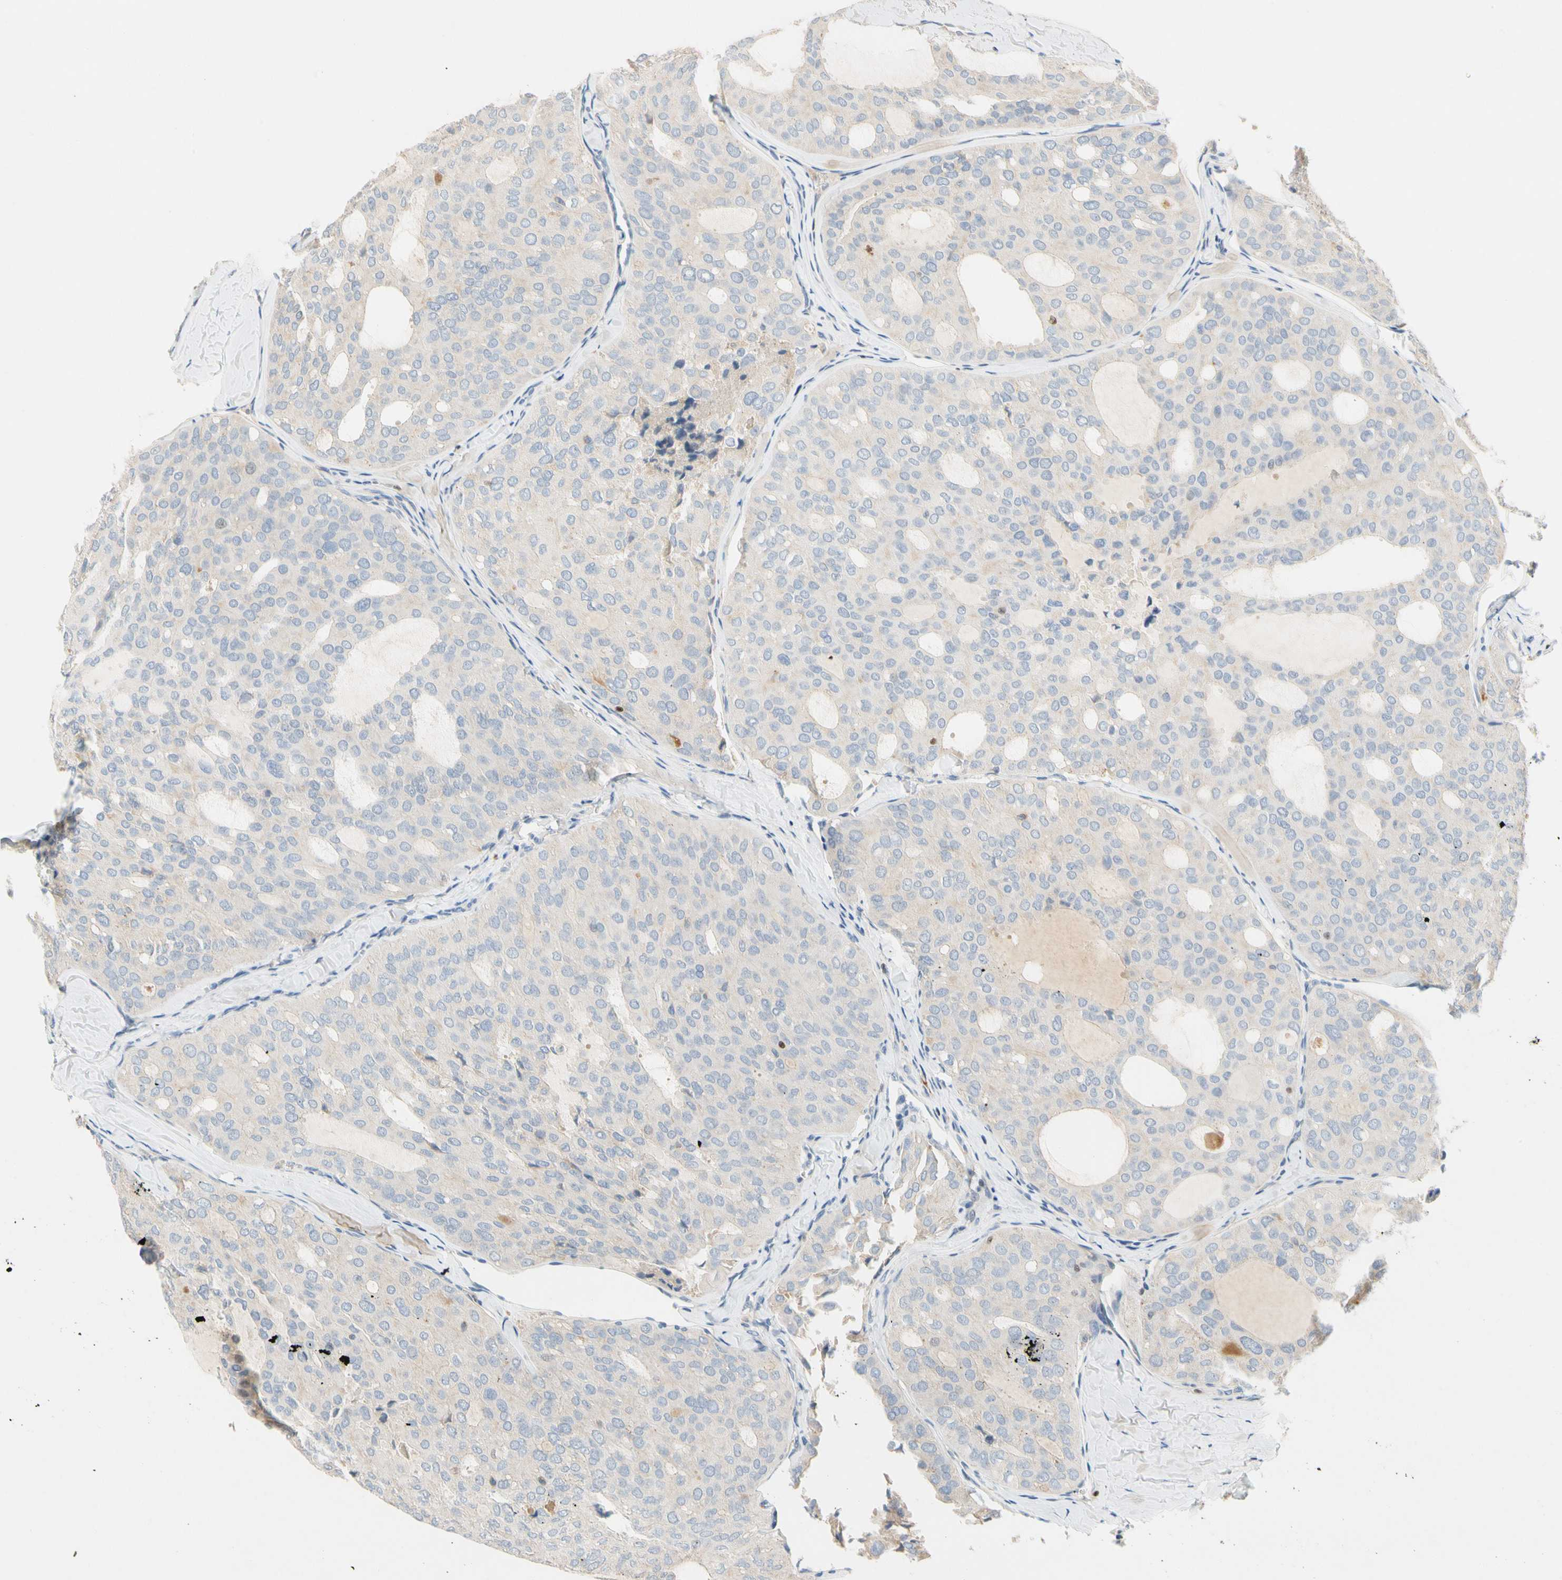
{"staining": {"intensity": "negative", "quantity": "none", "location": "none"}, "tissue": "thyroid cancer", "cell_type": "Tumor cells", "image_type": "cancer", "snomed": [{"axis": "morphology", "description": "Follicular adenoma carcinoma, NOS"}, {"axis": "topography", "description": "Thyroid gland"}], "caption": "DAB immunohistochemical staining of thyroid follicular adenoma carcinoma reveals no significant staining in tumor cells.", "gene": "SP140", "patient": {"sex": "male", "age": 75}}